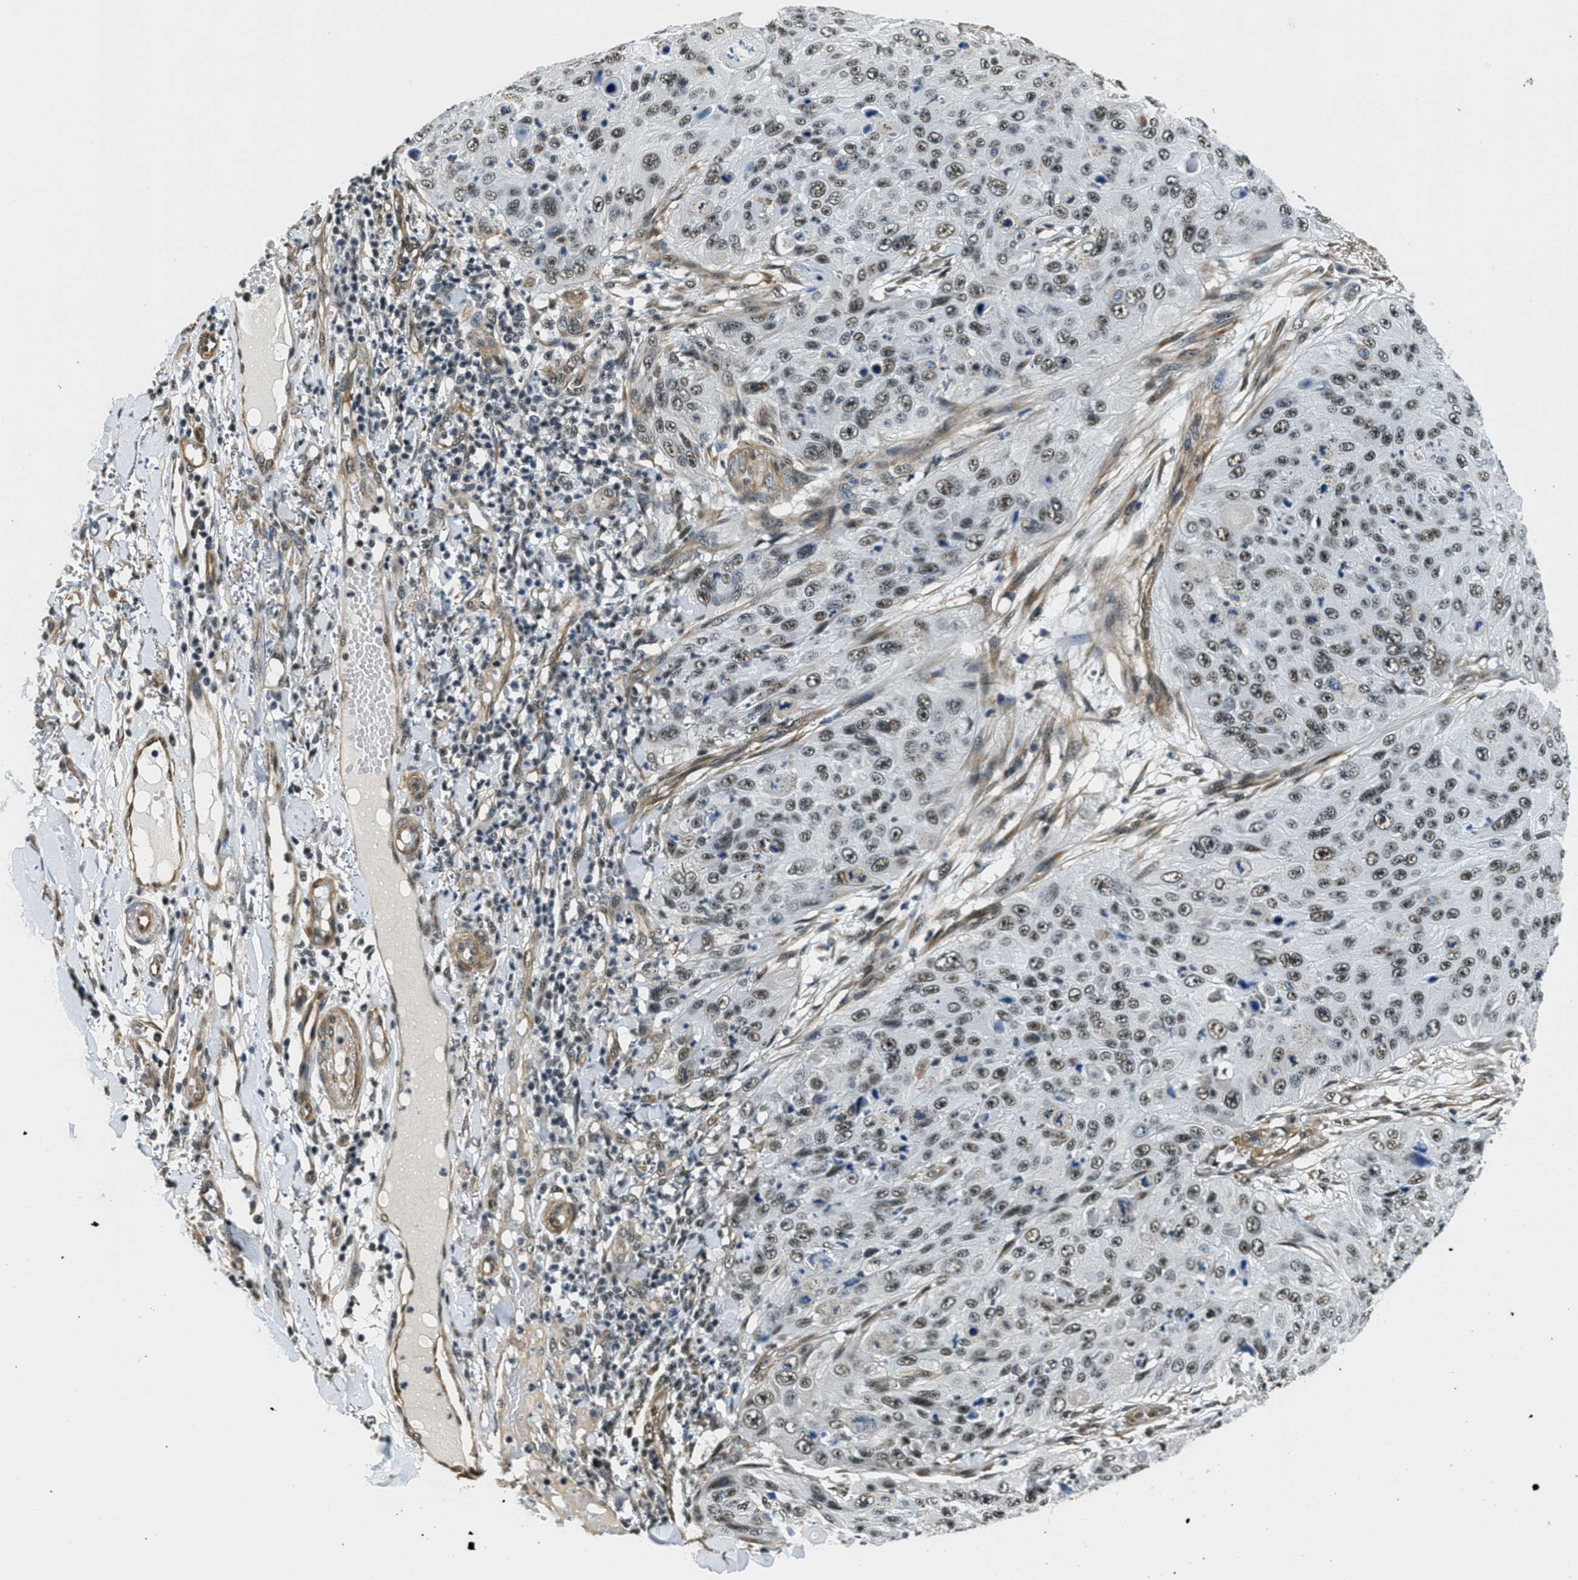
{"staining": {"intensity": "moderate", "quantity": ">75%", "location": "nuclear"}, "tissue": "skin cancer", "cell_type": "Tumor cells", "image_type": "cancer", "snomed": [{"axis": "morphology", "description": "Squamous cell carcinoma, NOS"}, {"axis": "topography", "description": "Skin"}], "caption": "About >75% of tumor cells in skin squamous cell carcinoma show moderate nuclear protein staining as visualized by brown immunohistochemical staining.", "gene": "CFAP36", "patient": {"sex": "female", "age": 80}}